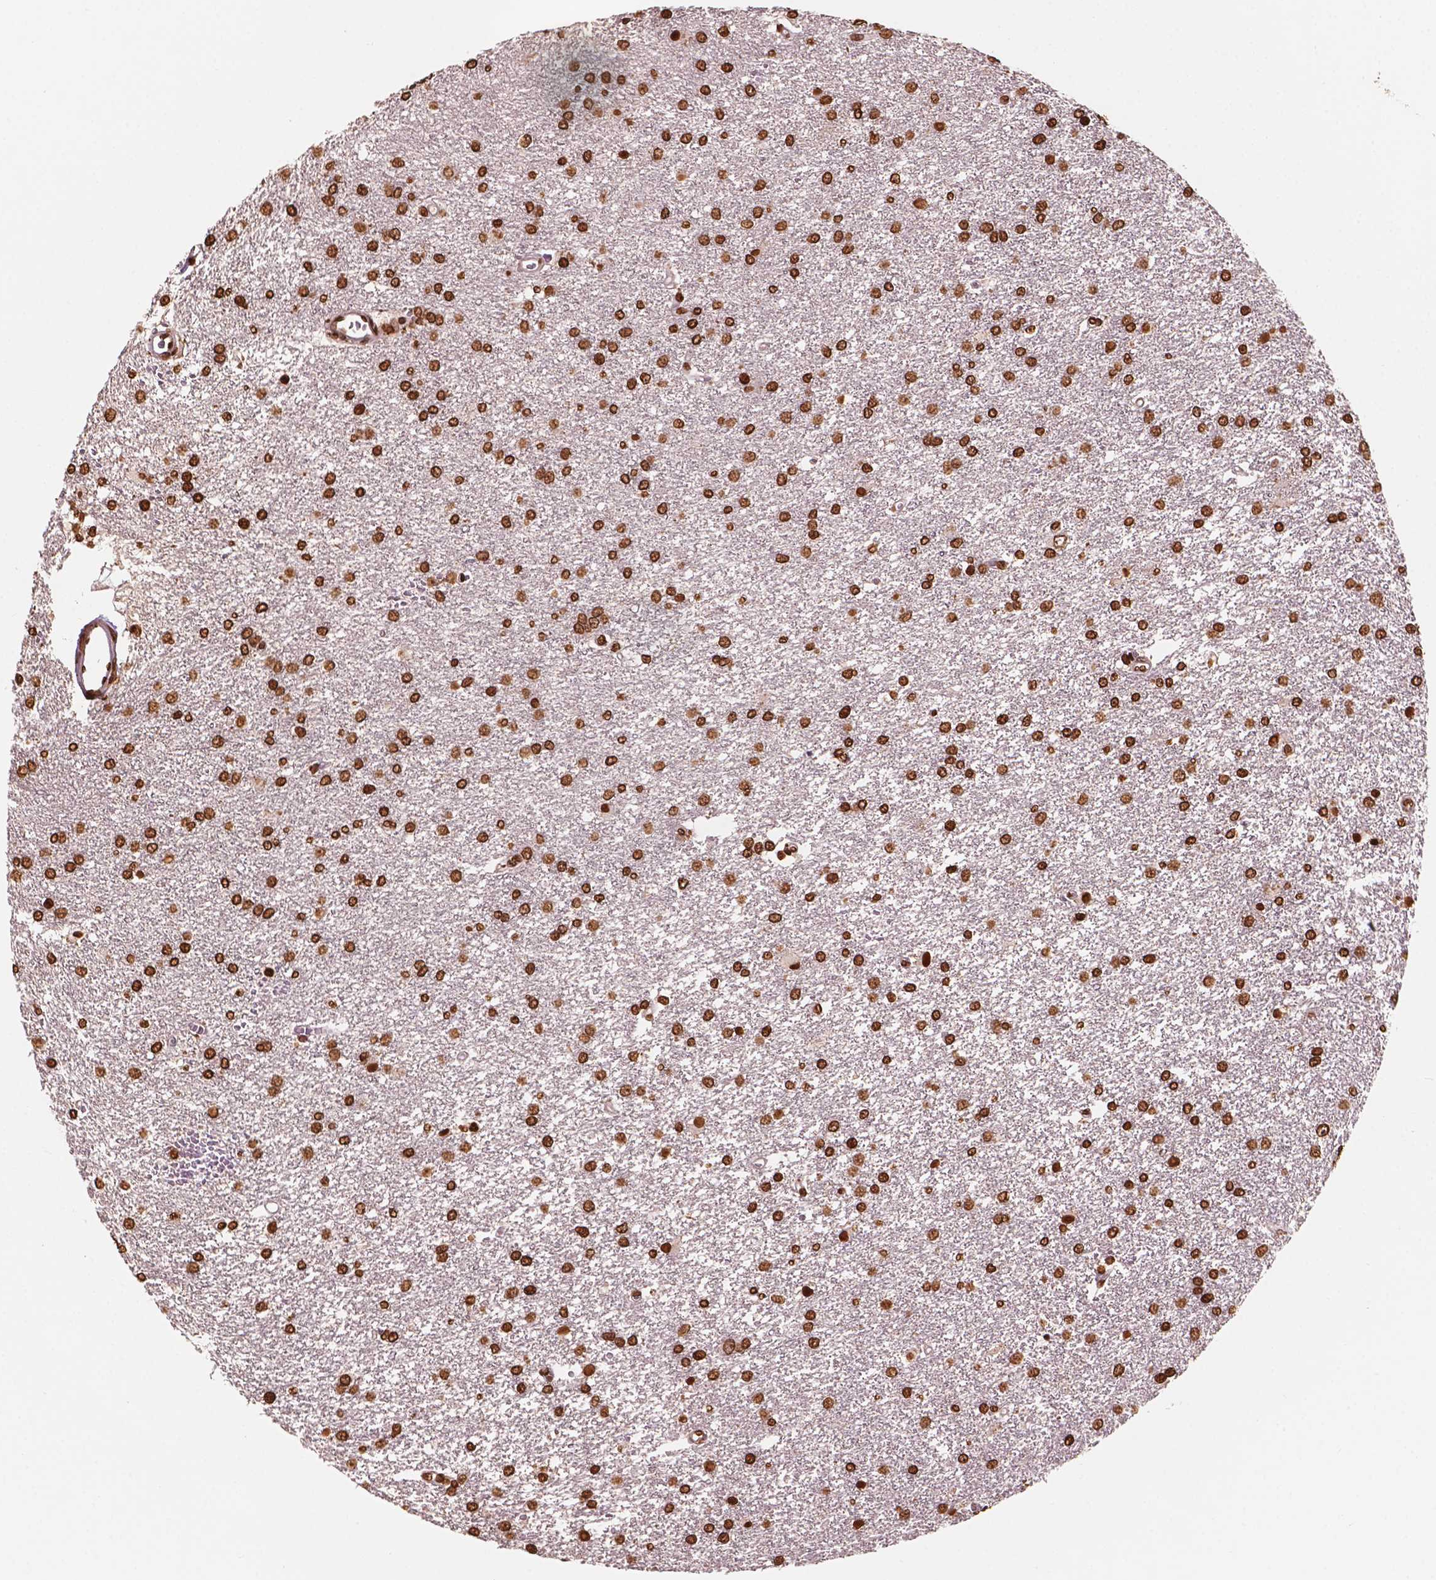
{"staining": {"intensity": "strong", "quantity": ">75%", "location": "nuclear"}, "tissue": "glioma", "cell_type": "Tumor cells", "image_type": "cancer", "snomed": [{"axis": "morphology", "description": "Glioma, malignant, High grade"}, {"axis": "topography", "description": "Brain"}], "caption": "Approximately >75% of tumor cells in glioma show strong nuclear protein positivity as visualized by brown immunohistochemical staining.", "gene": "H3C7", "patient": {"sex": "female", "age": 61}}